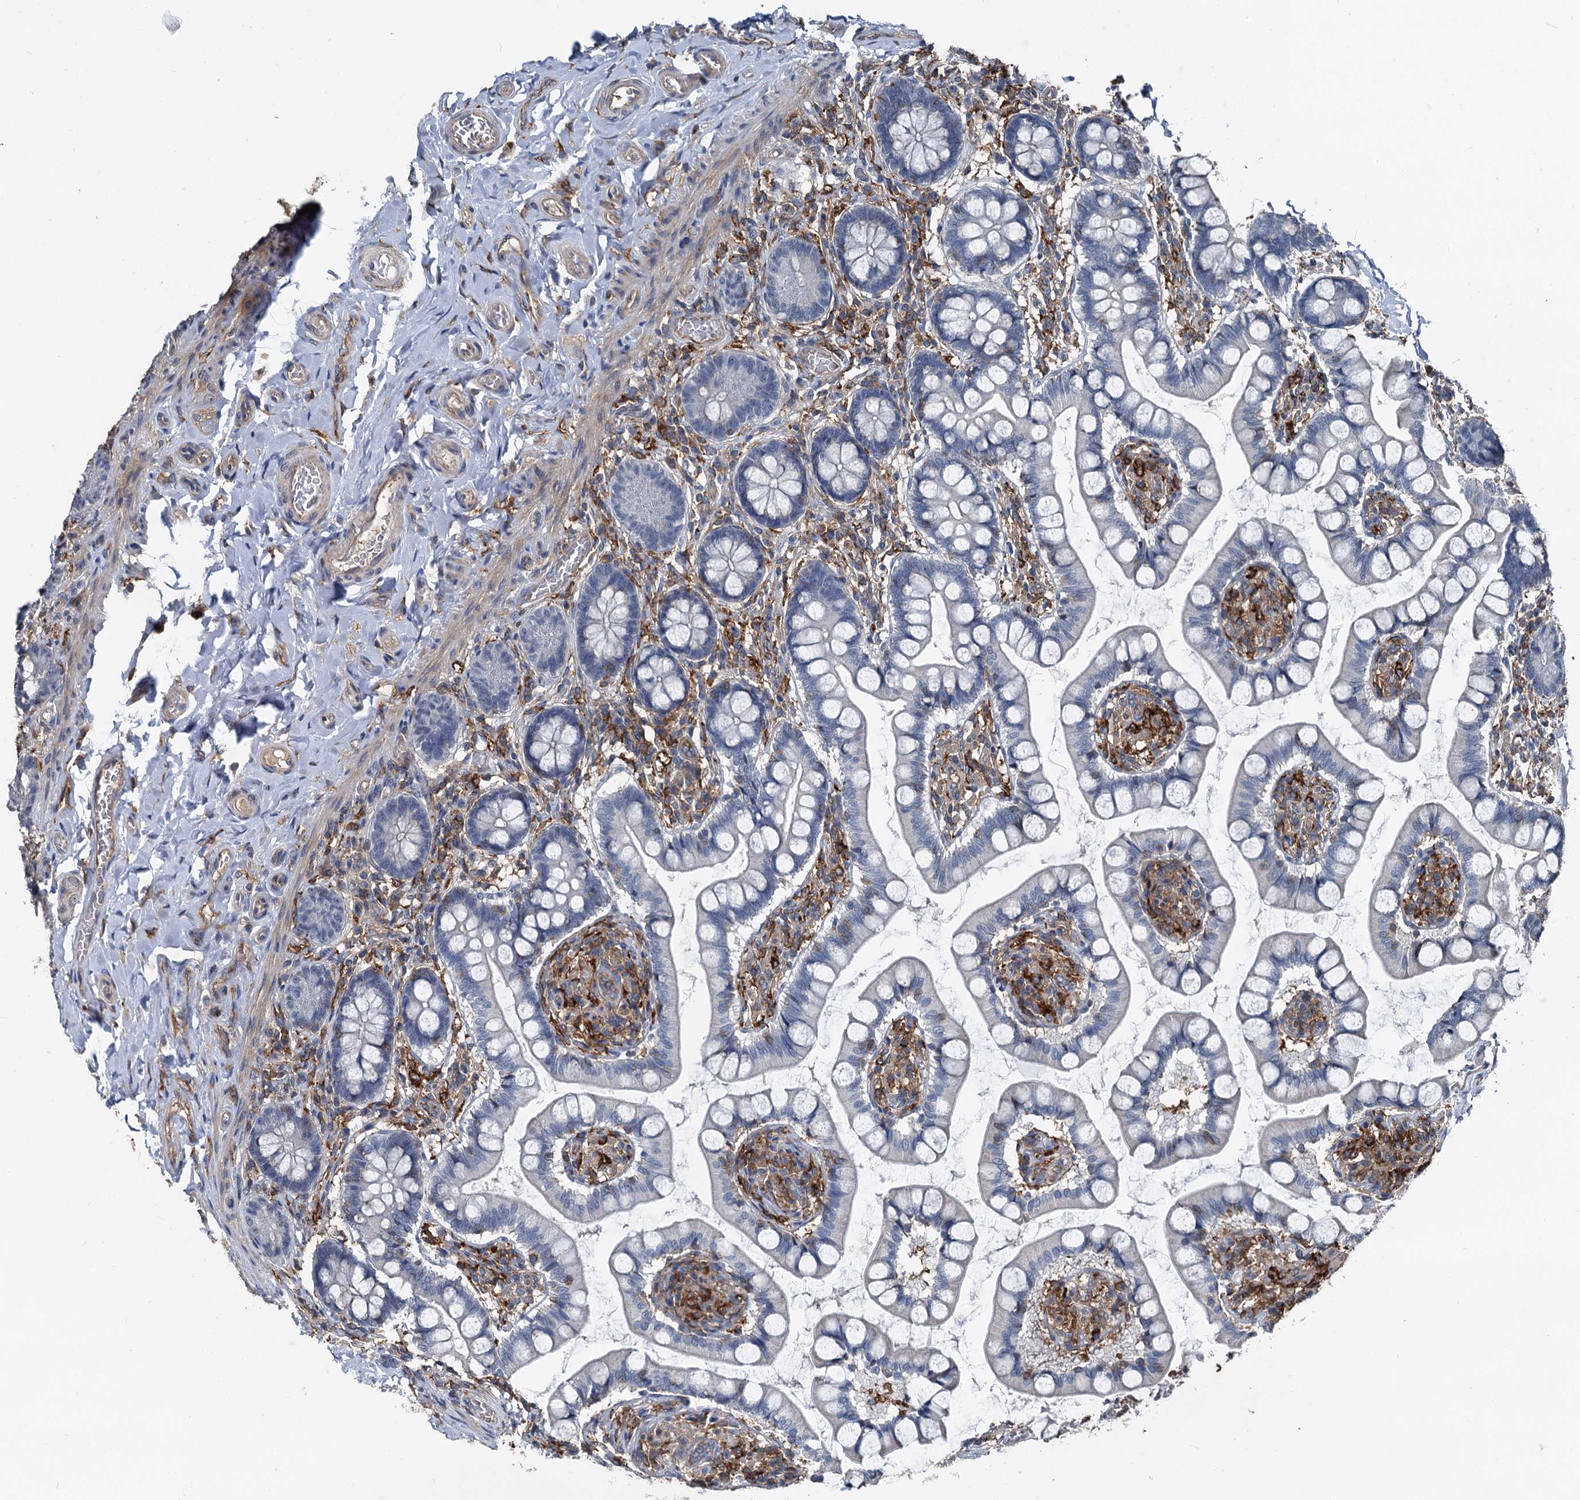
{"staining": {"intensity": "negative", "quantity": "none", "location": "none"}, "tissue": "small intestine", "cell_type": "Glandular cells", "image_type": "normal", "snomed": [{"axis": "morphology", "description": "Normal tissue, NOS"}, {"axis": "topography", "description": "Small intestine"}], "caption": "Immunohistochemistry of normal human small intestine exhibits no expression in glandular cells. Brightfield microscopy of IHC stained with DAB (brown) and hematoxylin (blue), captured at high magnification.", "gene": "PLEKHO2", "patient": {"sex": "male", "age": 52}}